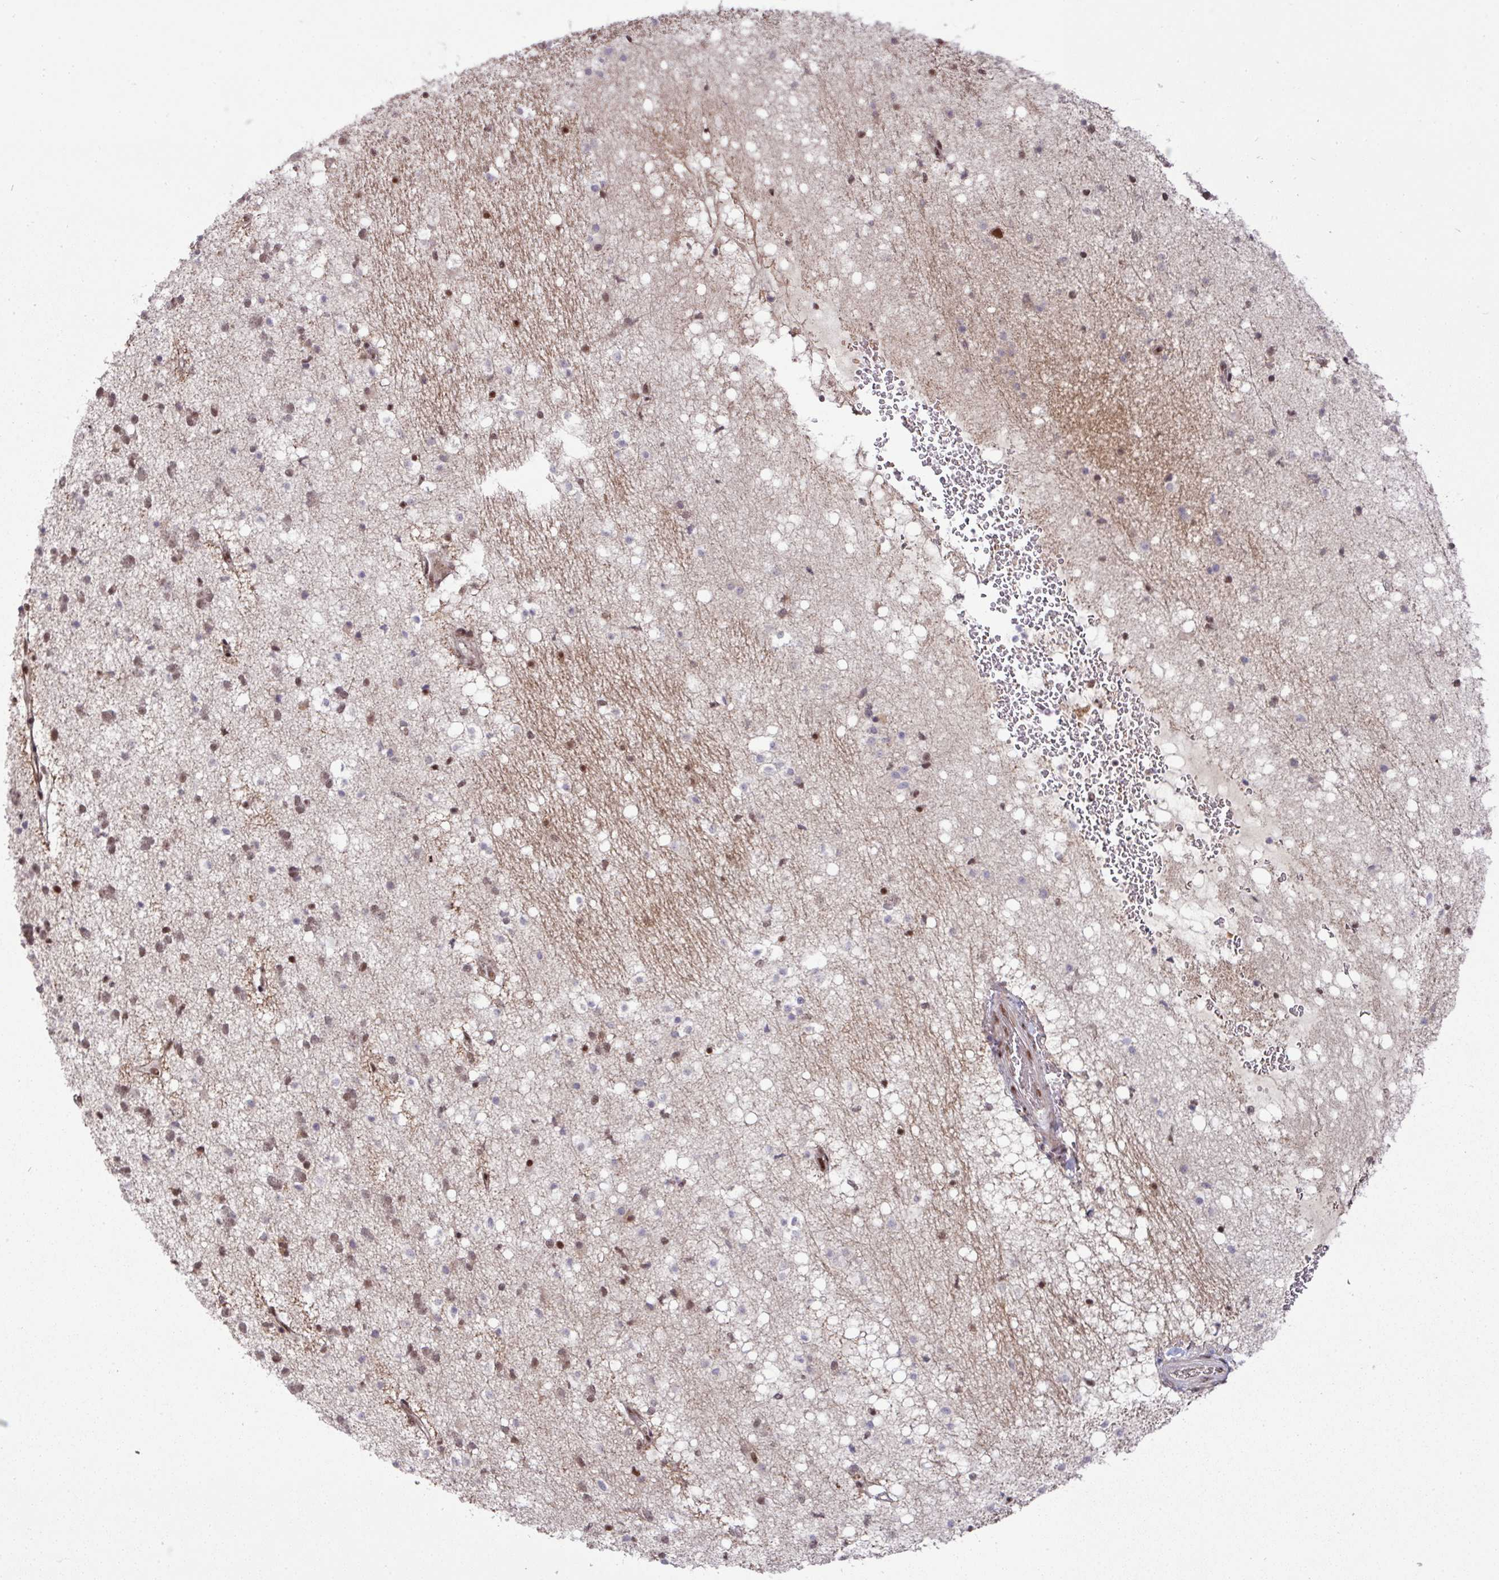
{"staining": {"intensity": "moderate", "quantity": ">75%", "location": "nuclear"}, "tissue": "caudate", "cell_type": "Glial cells", "image_type": "normal", "snomed": [{"axis": "morphology", "description": "Normal tissue, NOS"}, {"axis": "topography", "description": "Lateral ventricle wall"}], "caption": "IHC micrograph of normal caudate: human caudate stained using immunohistochemistry (IHC) demonstrates medium levels of moderate protein expression localized specifically in the nuclear of glial cells, appearing as a nuclear brown color.", "gene": "CIC", "patient": {"sex": "male", "age": 37}}